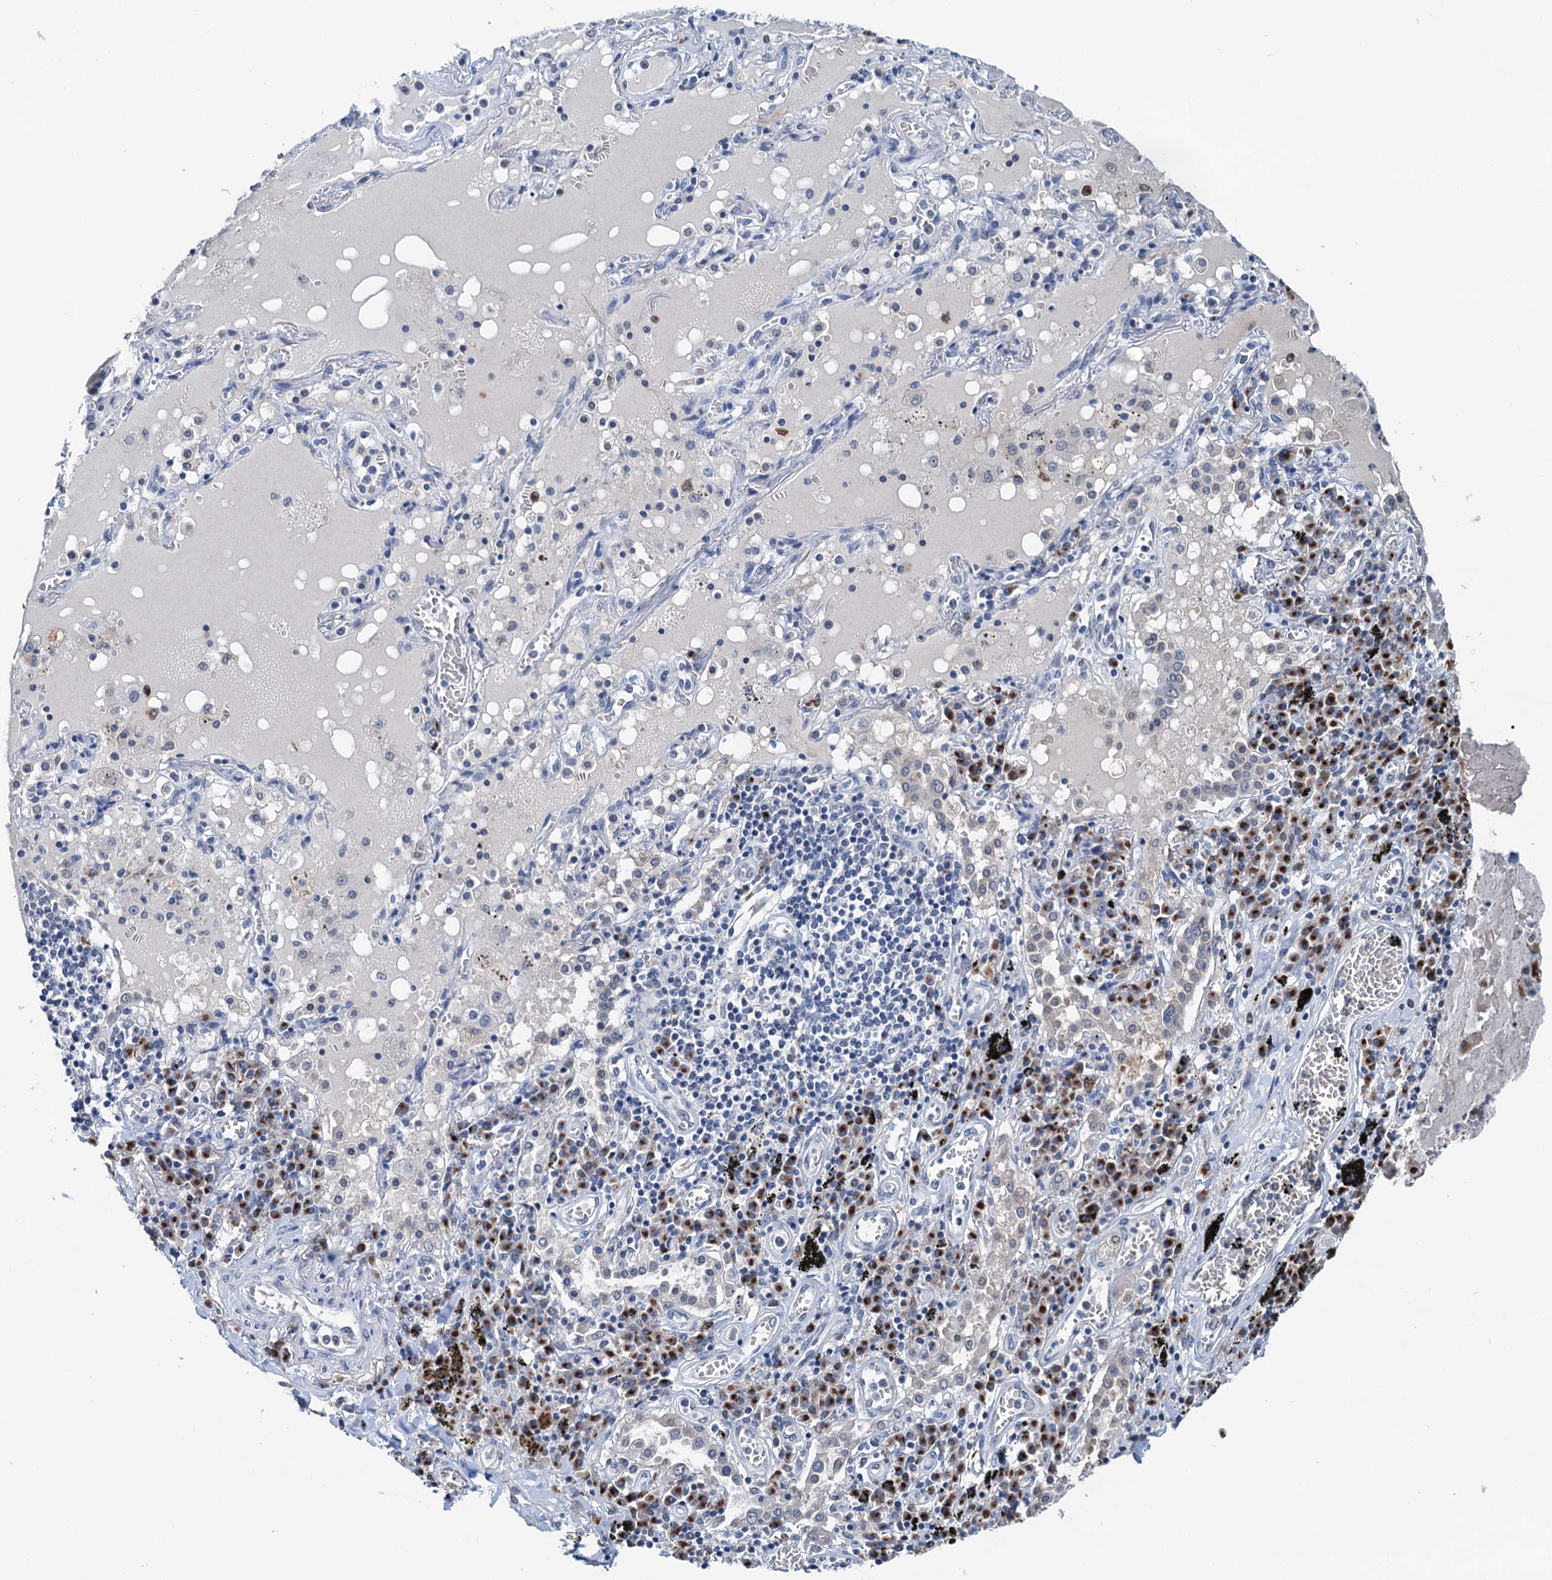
{"staining": {"intensity": "negative", "quantity": "none", "location": "none"}, "tissue": "lung cancer", "cell_type": "Tumor cells", "image_type": "cancer", "snomed": [{"axis": "morphology", "description": "Squamous cell carcinoma, NOS"}, {"axis": "topography", "description": "Lung"}], "caption": "Immunohistochemistry histopathology image of neoplastic tissue: human lung squamous cell carcinoma stained with DAB reveals no significant protein positivity in tumor cells.", "gene": "SHLD1", "patient": {"sex": "male", "age": 65}}